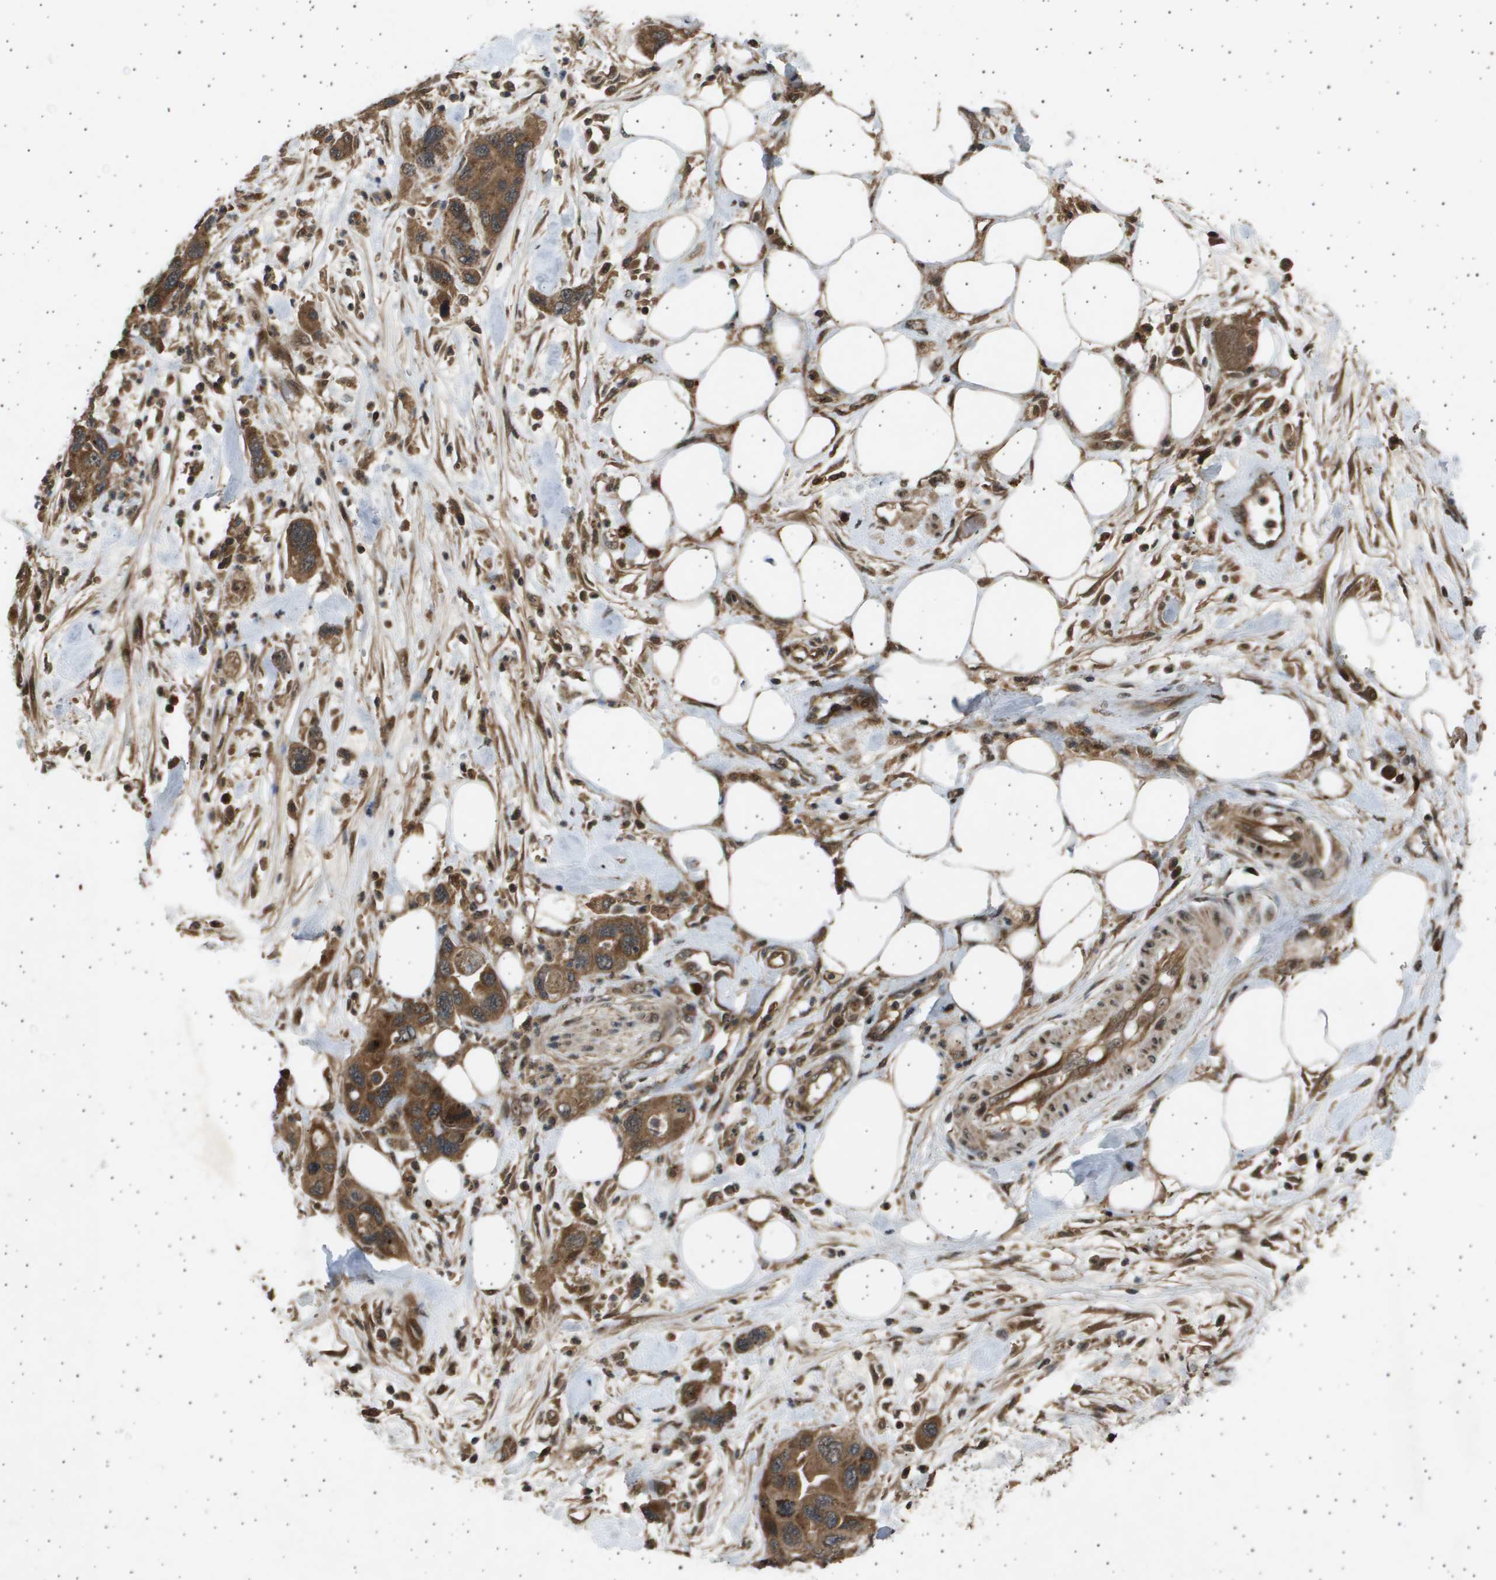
{"staining": {"intensity": "moderate", "quantity": ">75%", "location": "cytoplasmic/membranous"}, "tissue": "pancreatic cancer", "cell_type": "Tumor cells", "image_type": "cancer", "snomed": [{"axis": "morphology", "description": "Normal tissue, NOS"}, {"axis": "morphology", "description": "Adenocarcinoma, NOS"}, {"axis": "topography", "description": "Pancreas"}], "caption": "DAB immunohistochemical staining of human pancreatic adenocarcinoma exhibits moderate cytoplasmic/membranous protein expression in about >75% of tumor cells.", "gene": "TNRC6A", "patient": {"sex": "female", "age": 71}}